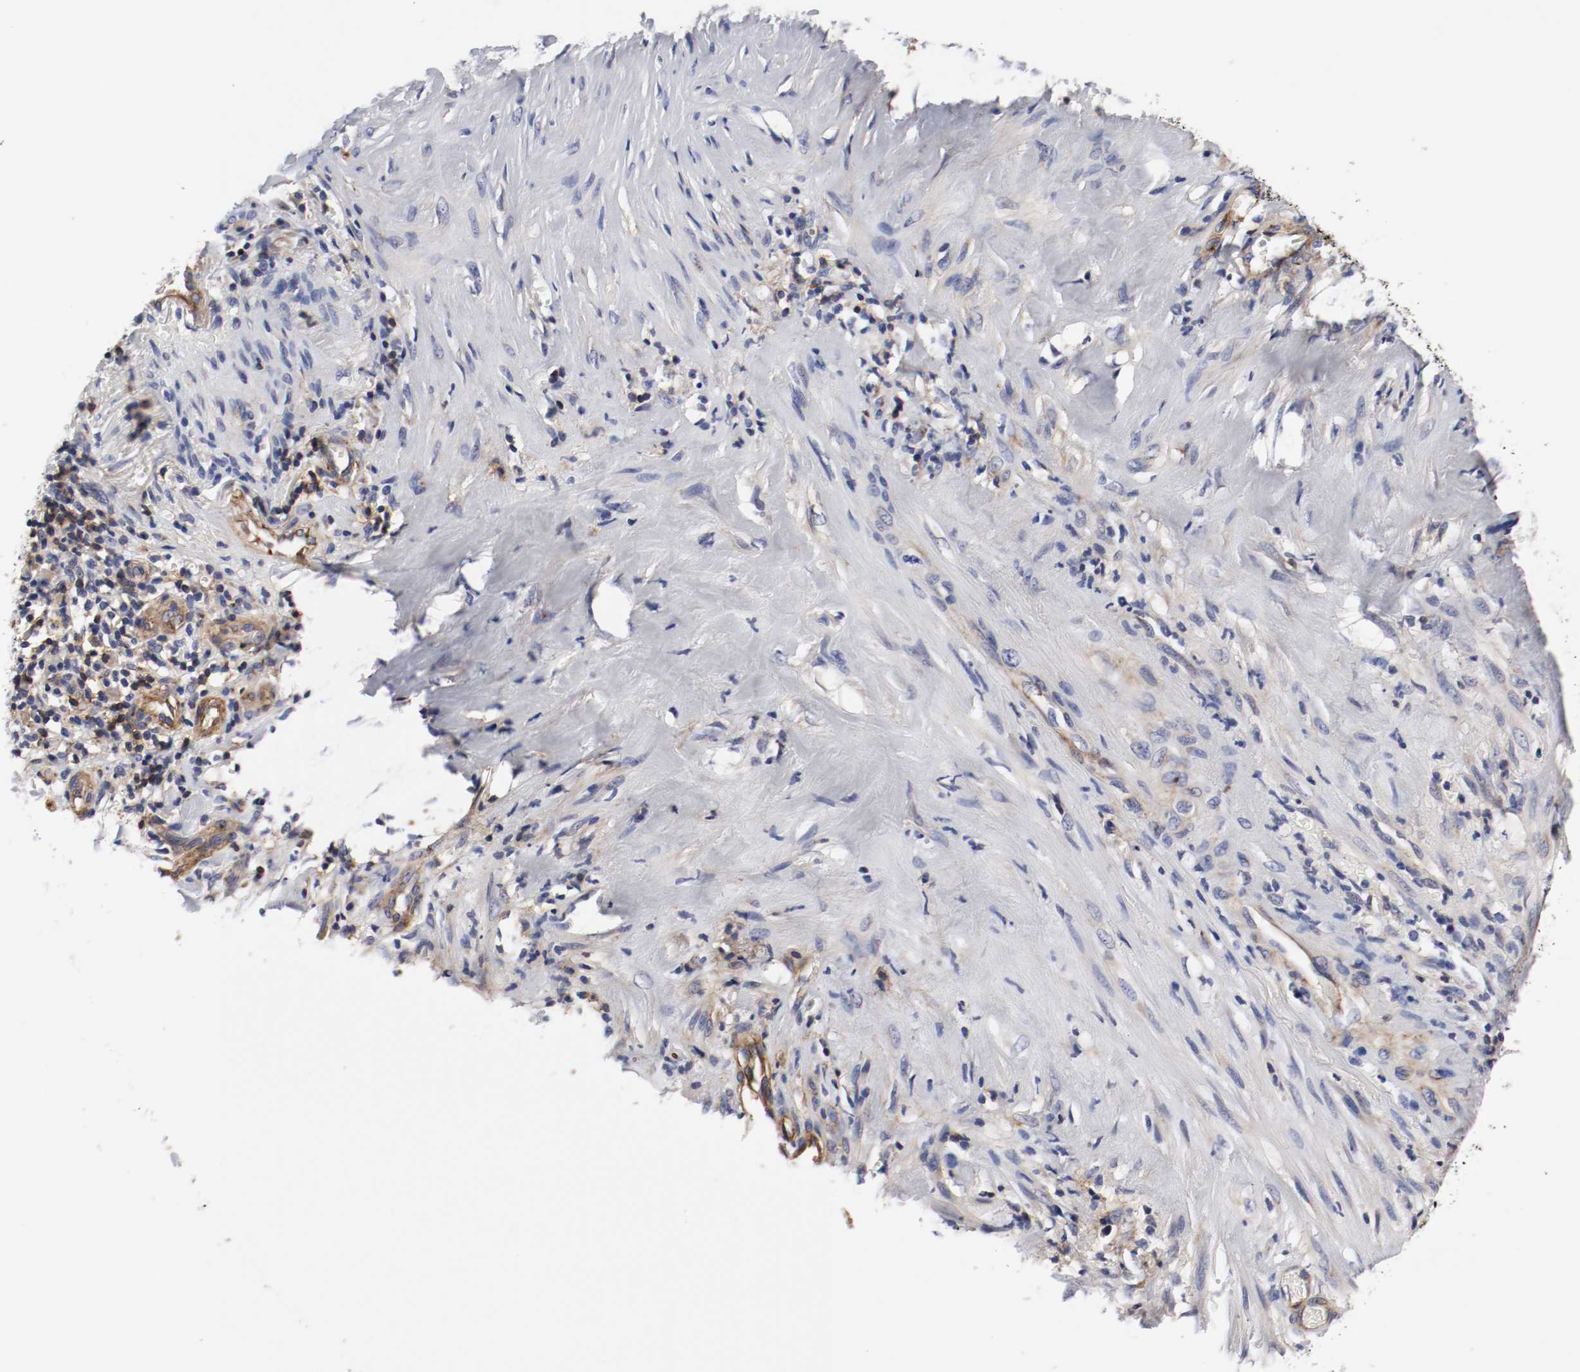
{"staining": {"intensity": "moderate", "quantity": "25%-75%", "location": "cytoplasmic/membranous"}, "tissue": "liver cancer", "cell_type": "Tumor cells", "image_type": "cancer", "snomed": [{"axis": "morphology", "description": "Cholangiocarcinoma"}, {"axis": "topography", "description": "Liver"}], "caption": "DAB immunohistochemical staining of human liver cancer displays moderate cytoplasmic/membranous protein expression in approximately 25%-75% of tumor cells.", "gene": "IFITM1", "patient": {"sex": "female", "age": 70}}